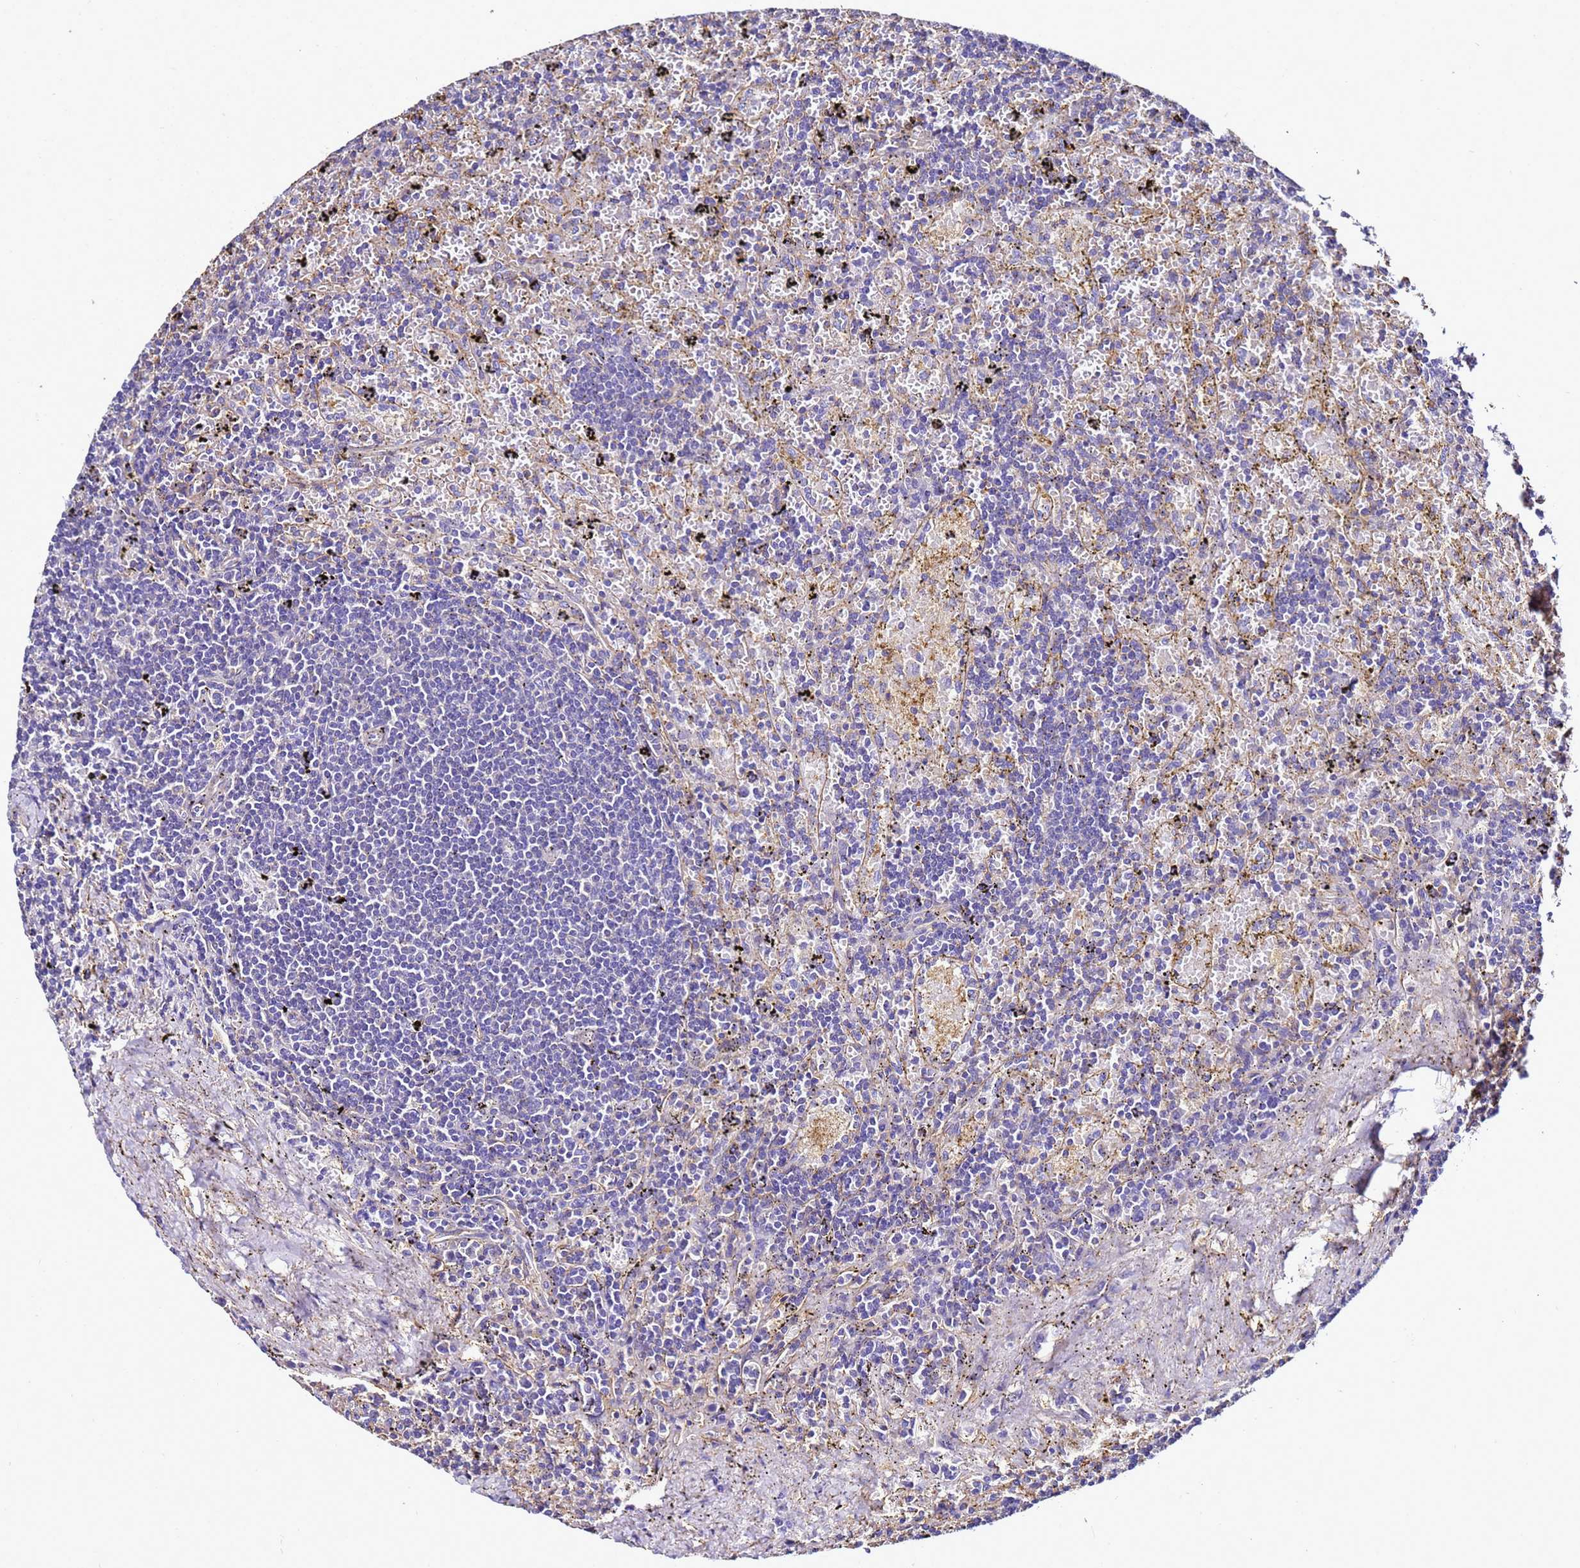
{"staining": {"intensity": "negative", "quantity": "none", "location": "none"}, "tissue": "lymphoma", "cell_type": "Tumor cells", "image_type": "cancer", "snomed": [{"axis": "morphology", "description": "Malignant lymphoma, non-Hodgkin's type, Low grade"}, {"axis": "topography", "description": "Spleen"}], "caption": "Immunohistochemical staining of malignant lymphoma, non-Hodgkin's type (low-grade) reveals no significant positivity in tumor cells. Brightfield microscopy of immunohistochemistry stained with DAB (brown) and hematoxylin (blue), captured at high magnification.", "gene": "MYL12A", "patient": {"sex": "male", "age": 76}}